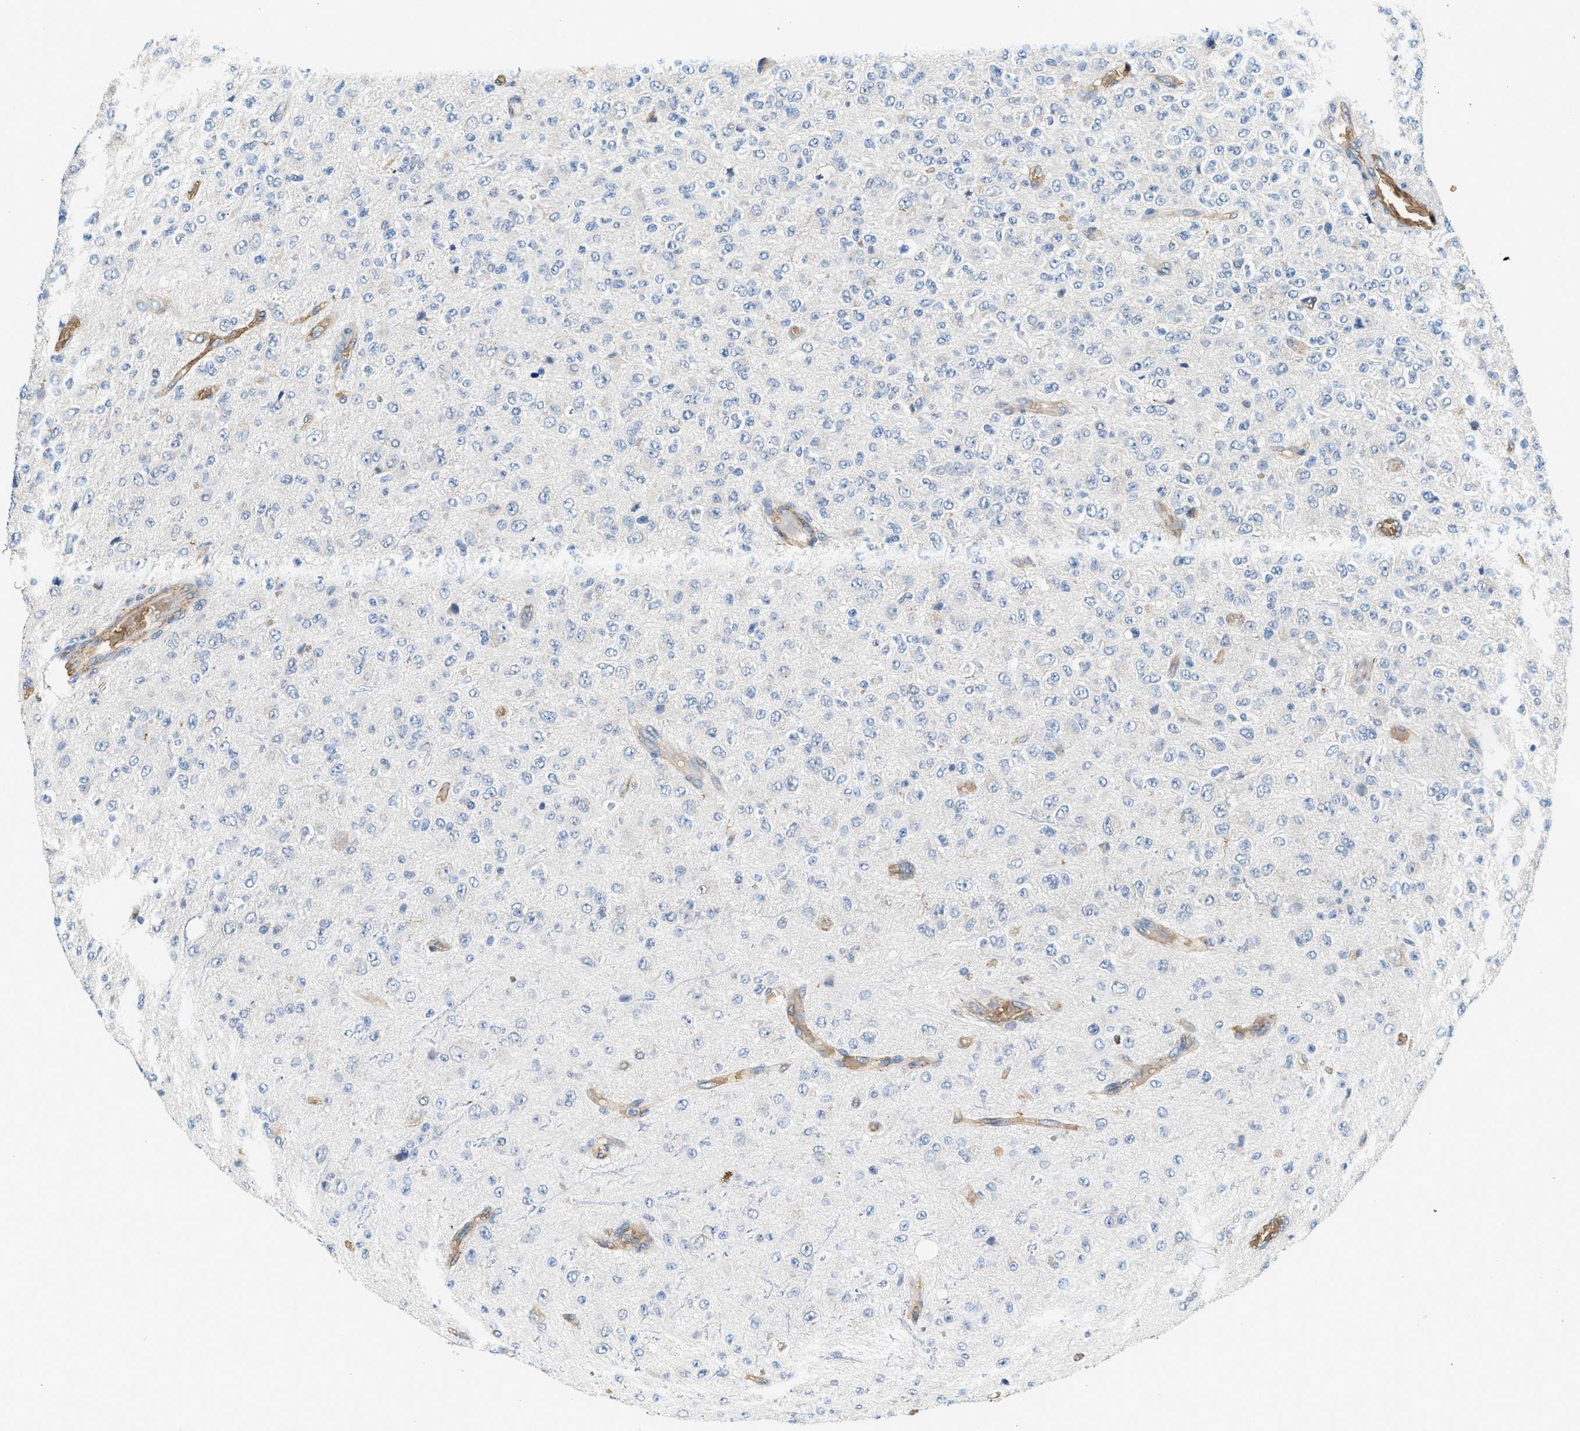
{"staining": {"intensity": "negative", "quantity": "none", "location": "none"}, "tissue": "glioma", "cell_type": "Tumor cells", "image_type": "cancer", "snomed": [{"axis": "morphology", "description": "Glioma, malignant, High grade"}, {"axis": "topography", "description": "pancreas cauda"}], "caption": "Immunohistochemistry photomicrograph of human high-grade glioma (malignant) stained for a protein (brown), which reveals no positivity in tumor cells.", "gene": "CYTH2", "patient": {"sex": "male", "age": 60}}